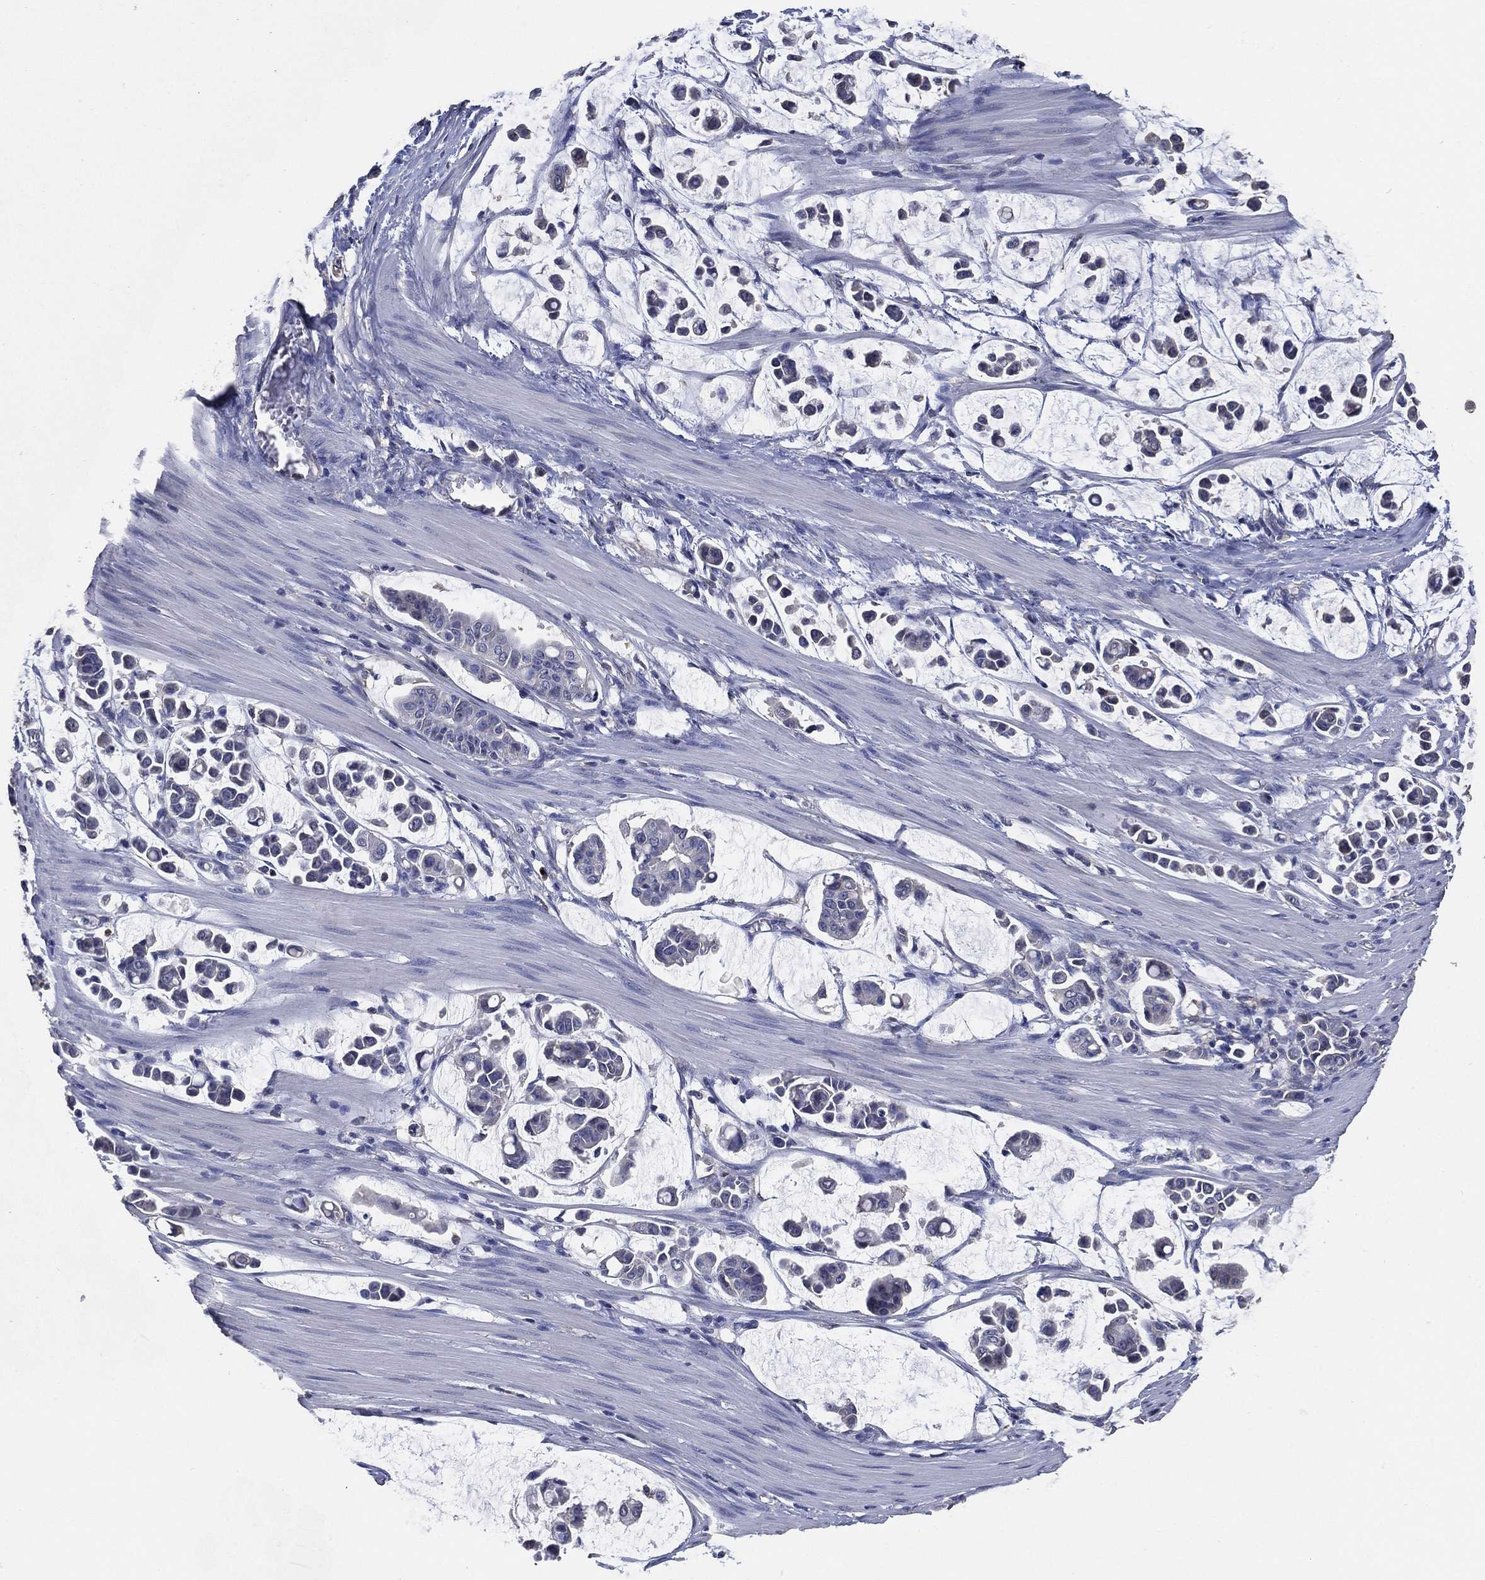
{"staining": {"intensity": "negative", "quantity": "none", "location": "none"}, "tissue": "stomach cancer", "cell_type": "Tumor cells", "image_type": "cancer", "snomed": [{"axis": "morphology", "description": "Adenocarcinoma, NOS"}, {"axis": "topography", "description": "Stomach"}], "caption": "Tumor cells show no significant protein expression in stomach cancer. (Stains: DAB (3,3'-diaminobenzidine) IHC with hematoxylin counter stain, Microscopy: brightfield microscopy at high magnification).", "gene": "KLK5", "patient": {"sex": "male", "age": 82}}